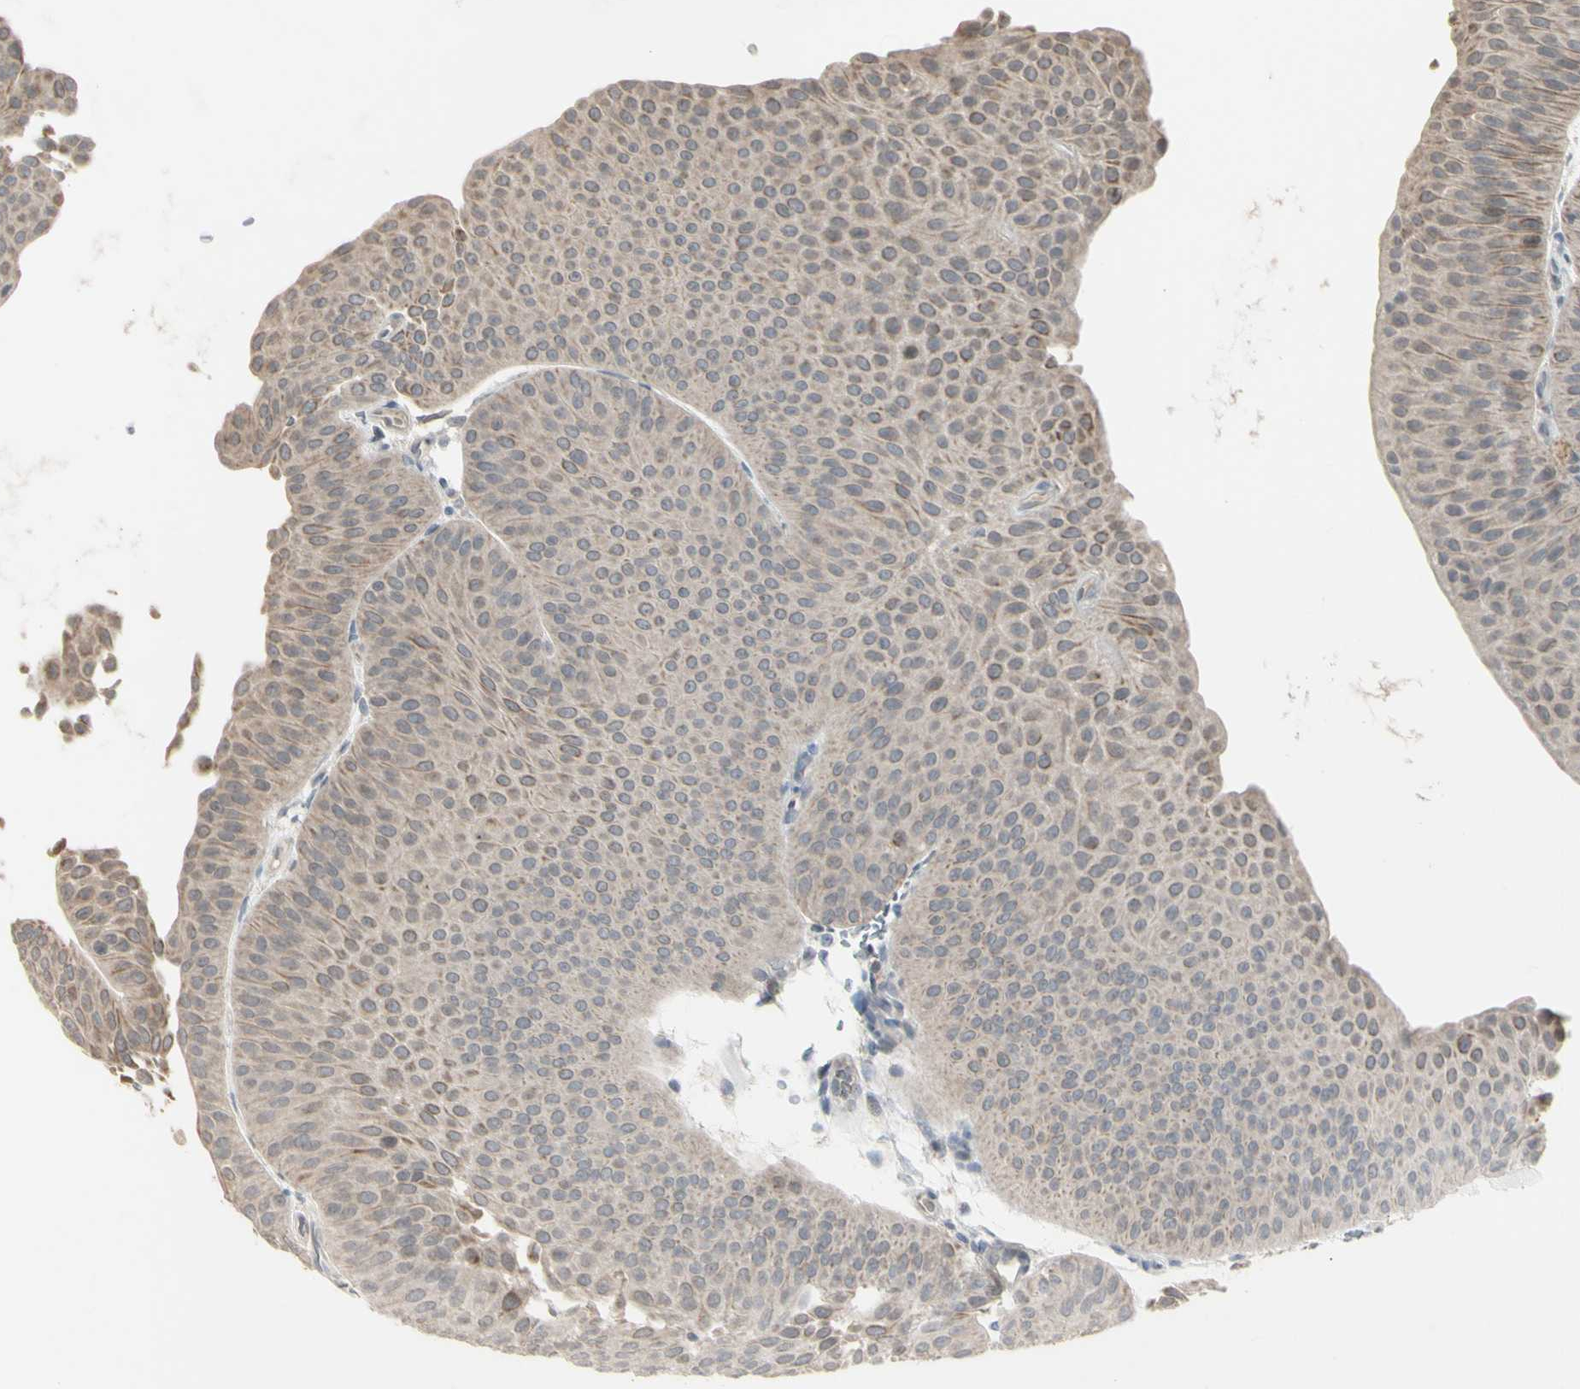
{"staining": {"intensity": "weak", "quantity": ">75%", "location": "cytoplasmic/membranous"}, "tissue": "urothelial cancer", "cell_type": "Tumor cells", "image_type": "cancer", "snomed": [{"axis": "morphology", "description": "Urothelial carcinoma, Low grade"}, {"axis": "topography", "description": "Urinary bladder"}], "caption": "Immunohistochemistry histopathology image of neoplastic tissue: urothelial cancer stained using immunohistochemistry (IHC) displays low levels of weak protein expression localized specifically in the cytoplasmic/membranous of tumor cells, appearing as a cytoplasmic/membranous brown color.", "gene": "PIAS4", "patient": {"sex": "female", "age": 60}}